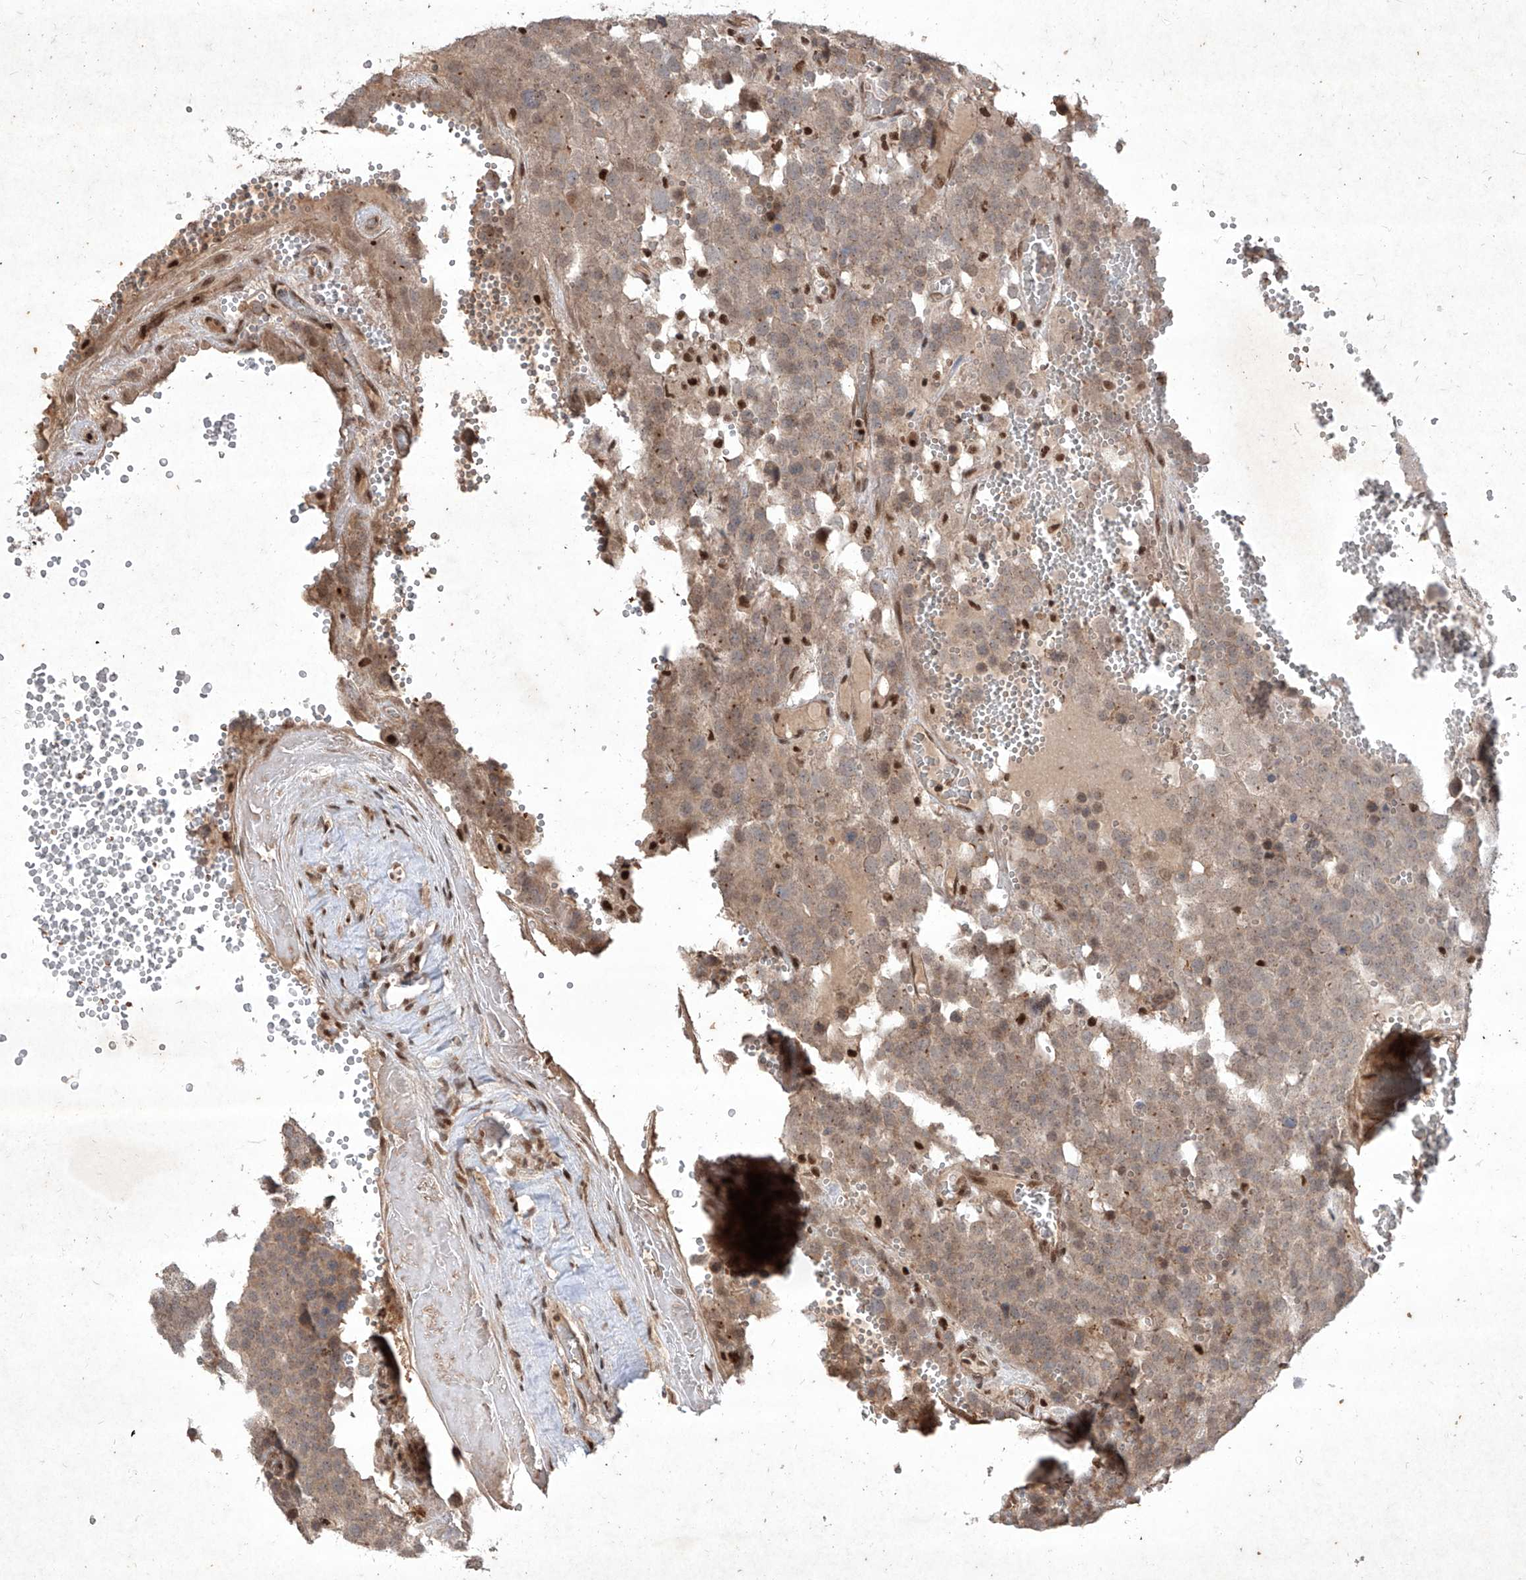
{"staining": {"intensity": "weak", "quantity": ">75%", "location": "cytoplasmic/membranous"}, "tissue": "testis cancer", "cell_type": "Tumor cells", "image_type": "cancer", "snomed": [{"axis": "morphology", "description": "Seminoma, NOS"}, {"axis": "topography", "description": "Testis"}], "caption": "Weak cytoplasmic/membranous staining for a protein is identified in about >75% of tumor cells of testis cancer using IHC.", "gene": "IRF2", "patient": {"sex": "male", "age": 71}}